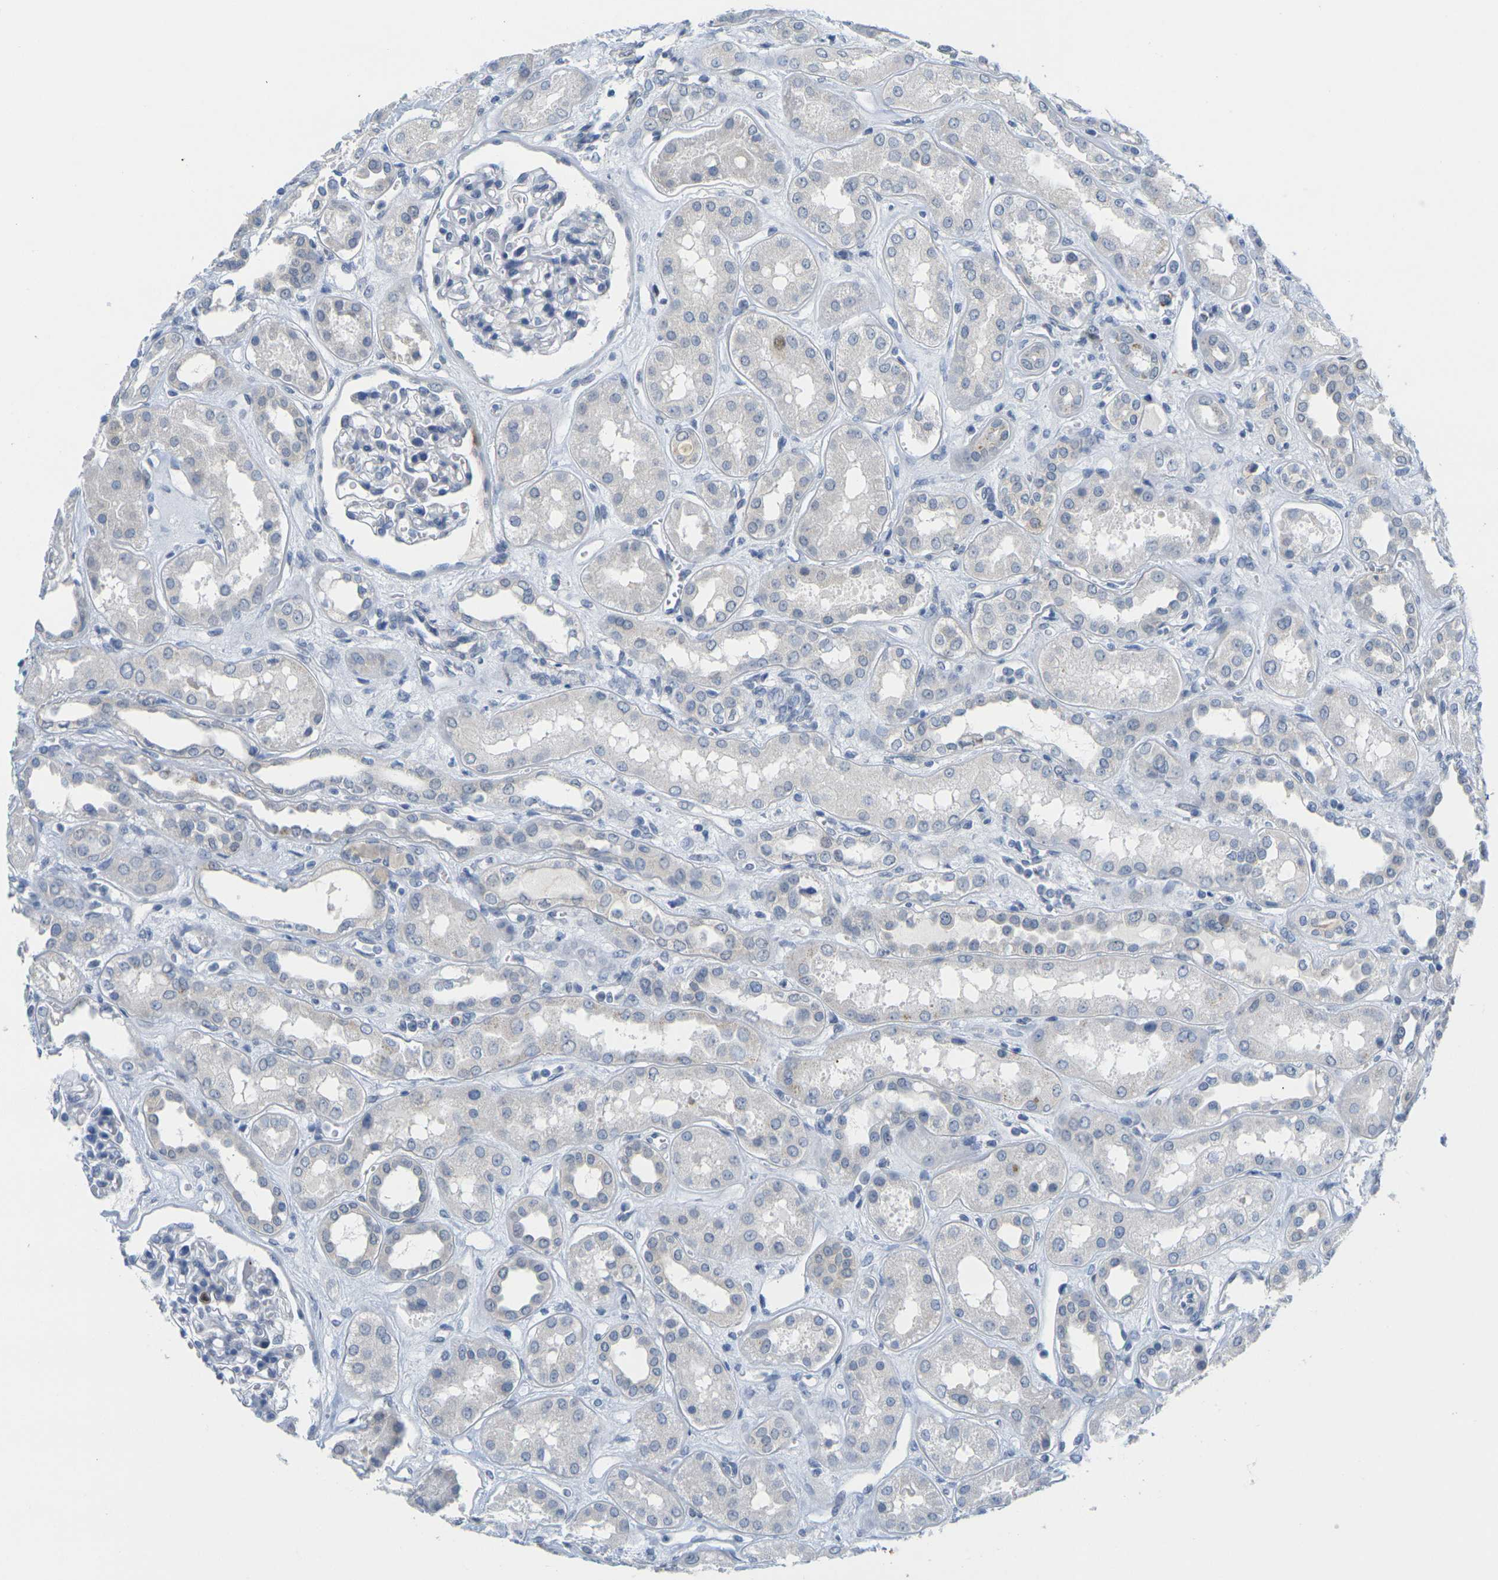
{"staining": {"intensity": "negative", "quantity": "none", "location": "none"}, "tissue": "kidney", "cell_type": "Cells in glomeruli", "image_type": "normal", "snomed": [{"axis": "morphology", "description": "Normal tissue, NOS"}, {"axis": "topography", "description": "Kidney"}], "caption": "Immunohistochemistry of normal human kidney shows no positivity in cells in glomeruli.", "gene": "CDK2", "patient": {"sex": "male", "age": 59}}